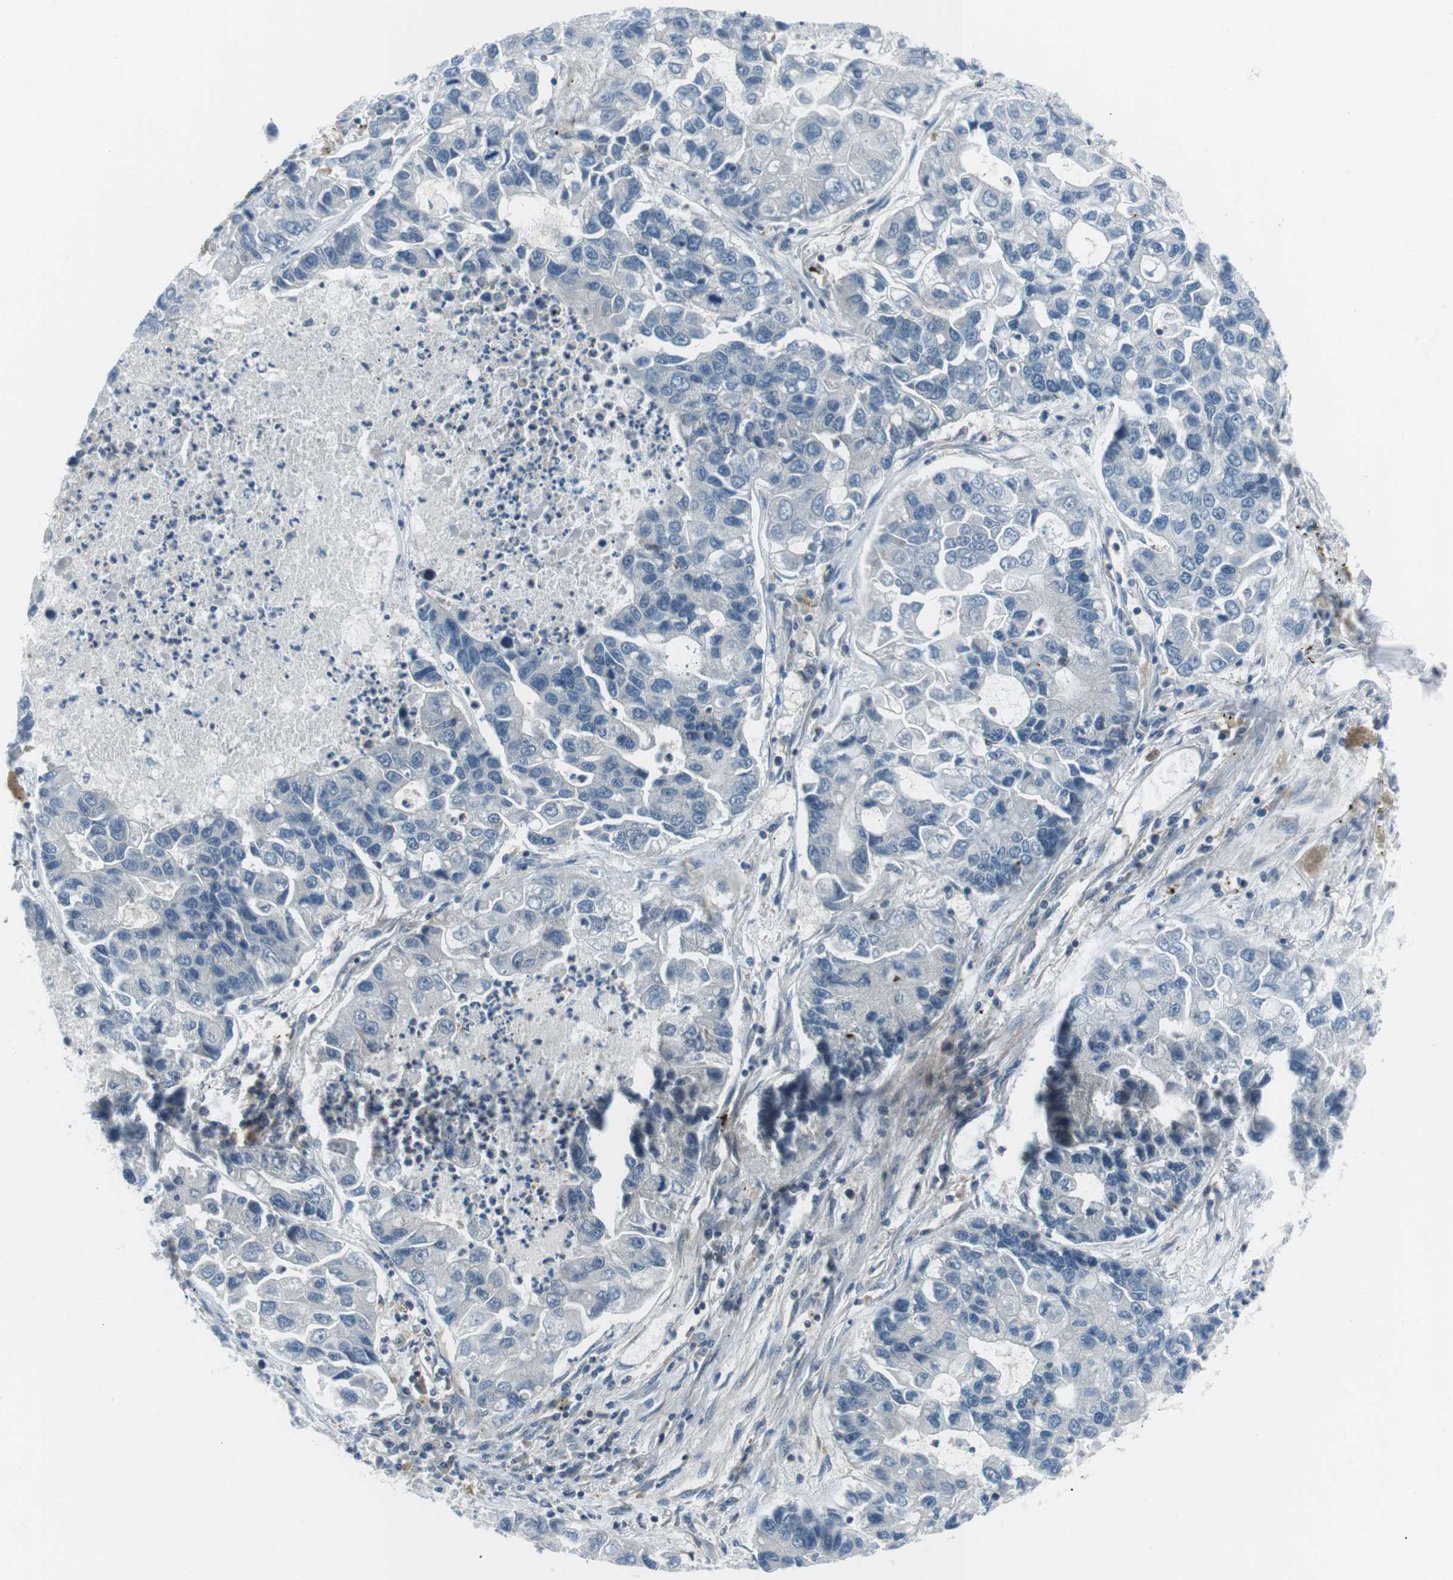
{"staining": {"intensity": "negative", "quantity": "none", "location": "none"}, "tissue": "lung cancer", "cell_type": "Tumor cells", "image_type": "cancer", "snomed": [{"axis": "morphology", "description": "Adenocarcinoma, NOS"}, {"axis": "topography", "description": "Lung"}], "caption": "Immunohistochemistry histopathology image of neoplastic tissue: human lung adenocarcinoma stained with DAB reveals no significant protein staining in tumor cells.", "gene": "ARVCF", "patient": {"sex": "female", "age": 51}}